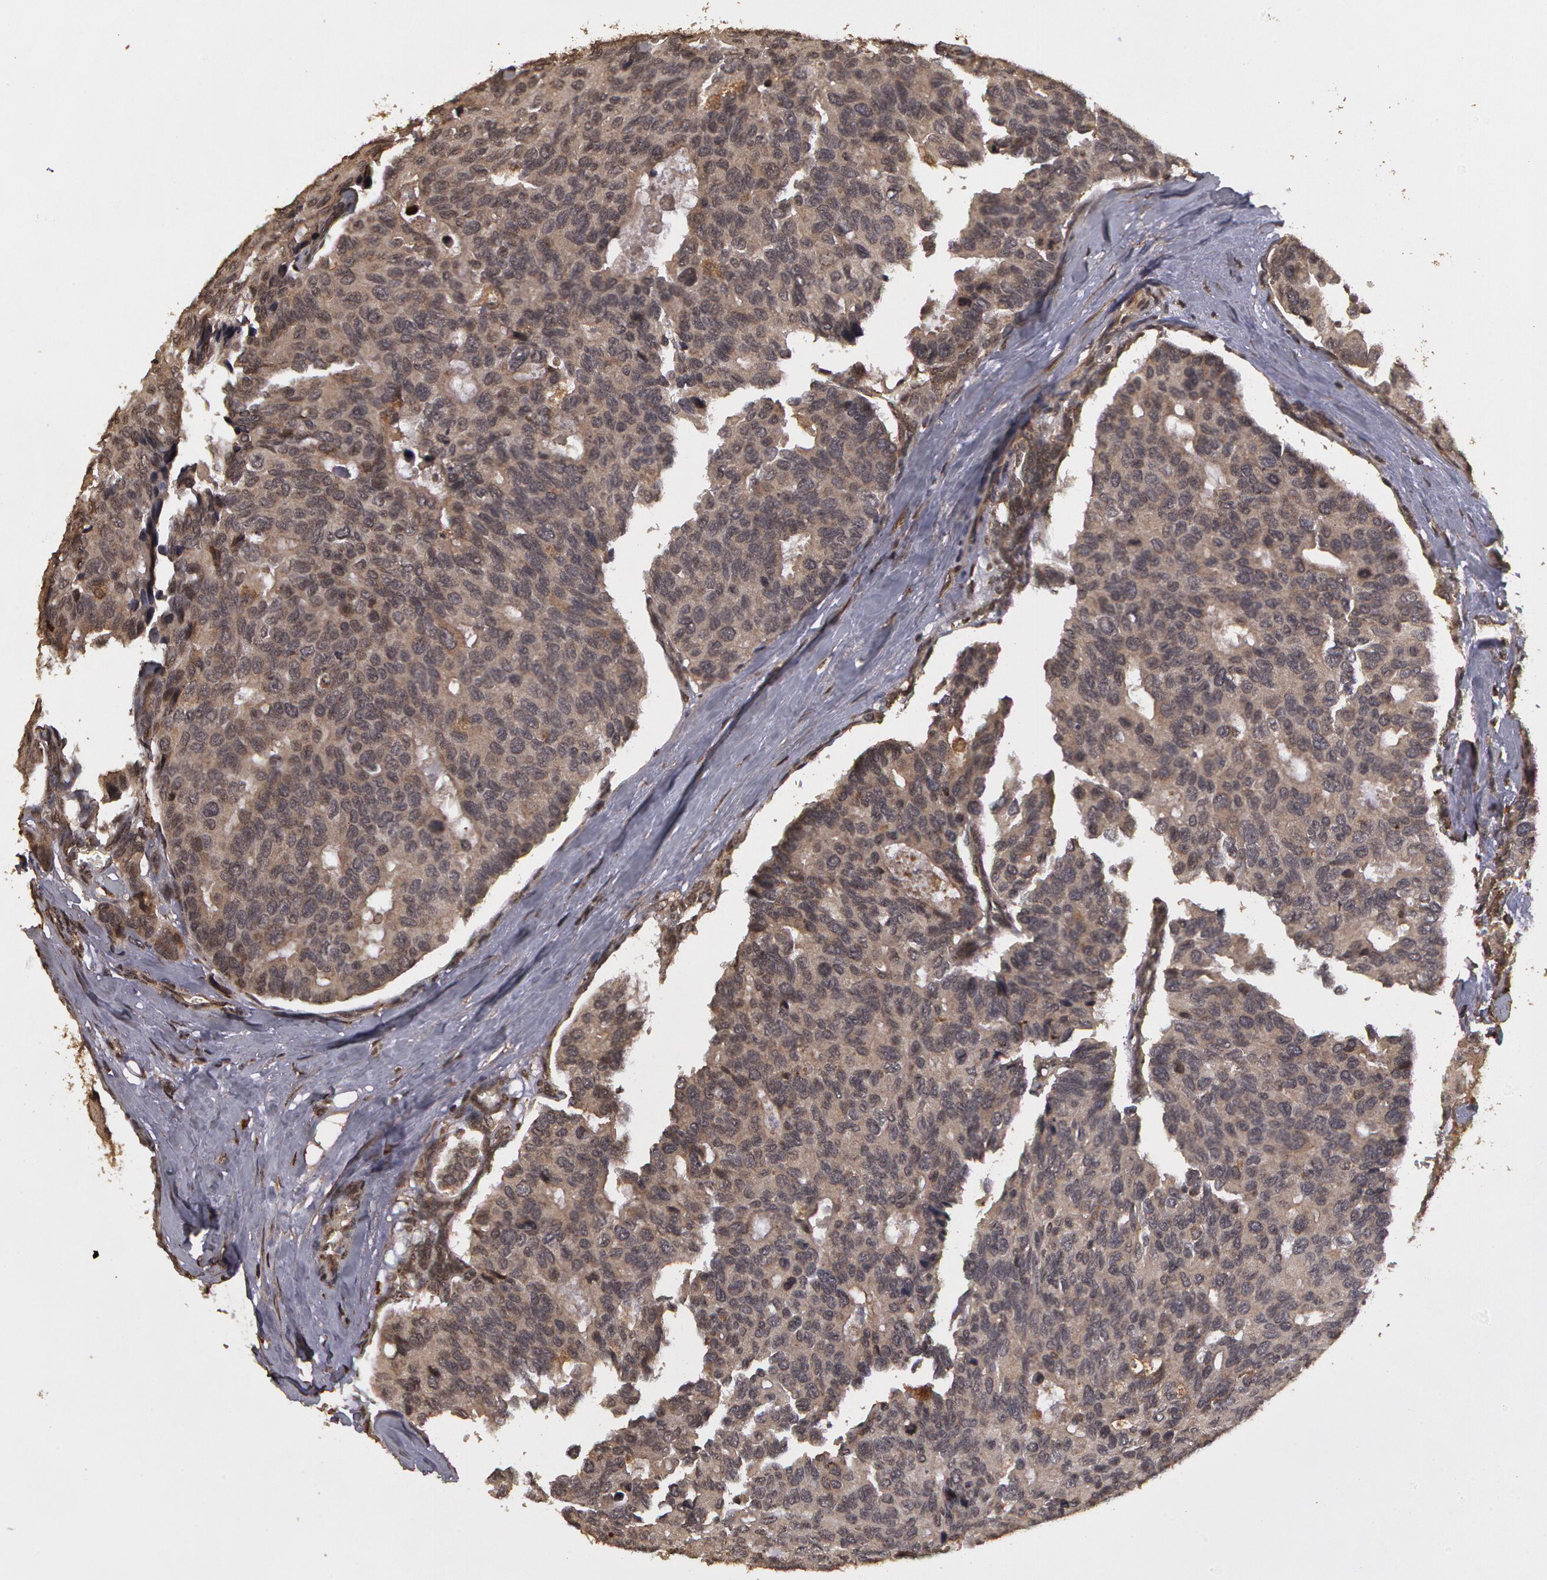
{"staining": {"intensity": "weak", "quantity": ">75%", "location": "cytoplasmic/membranous"}, "tissue": "breast cancer", "cell_type": "Tumor cells", "image_type": "cancer", "snomed": [{"axis": "morphology", "description": "Duct carcinoma"}, {"axis": "topography", "description": "Breast"}], "caption": "Infiltrating ductal carcinoma (breast) was stained to show a protein in brown. There is low levels of weak cytoplasmic/membranous positivity in about >75% of tumor cells. Nuclei are stained in blue.", "gene": "CALR", "patient": {"sex": "female", "age": 69}}